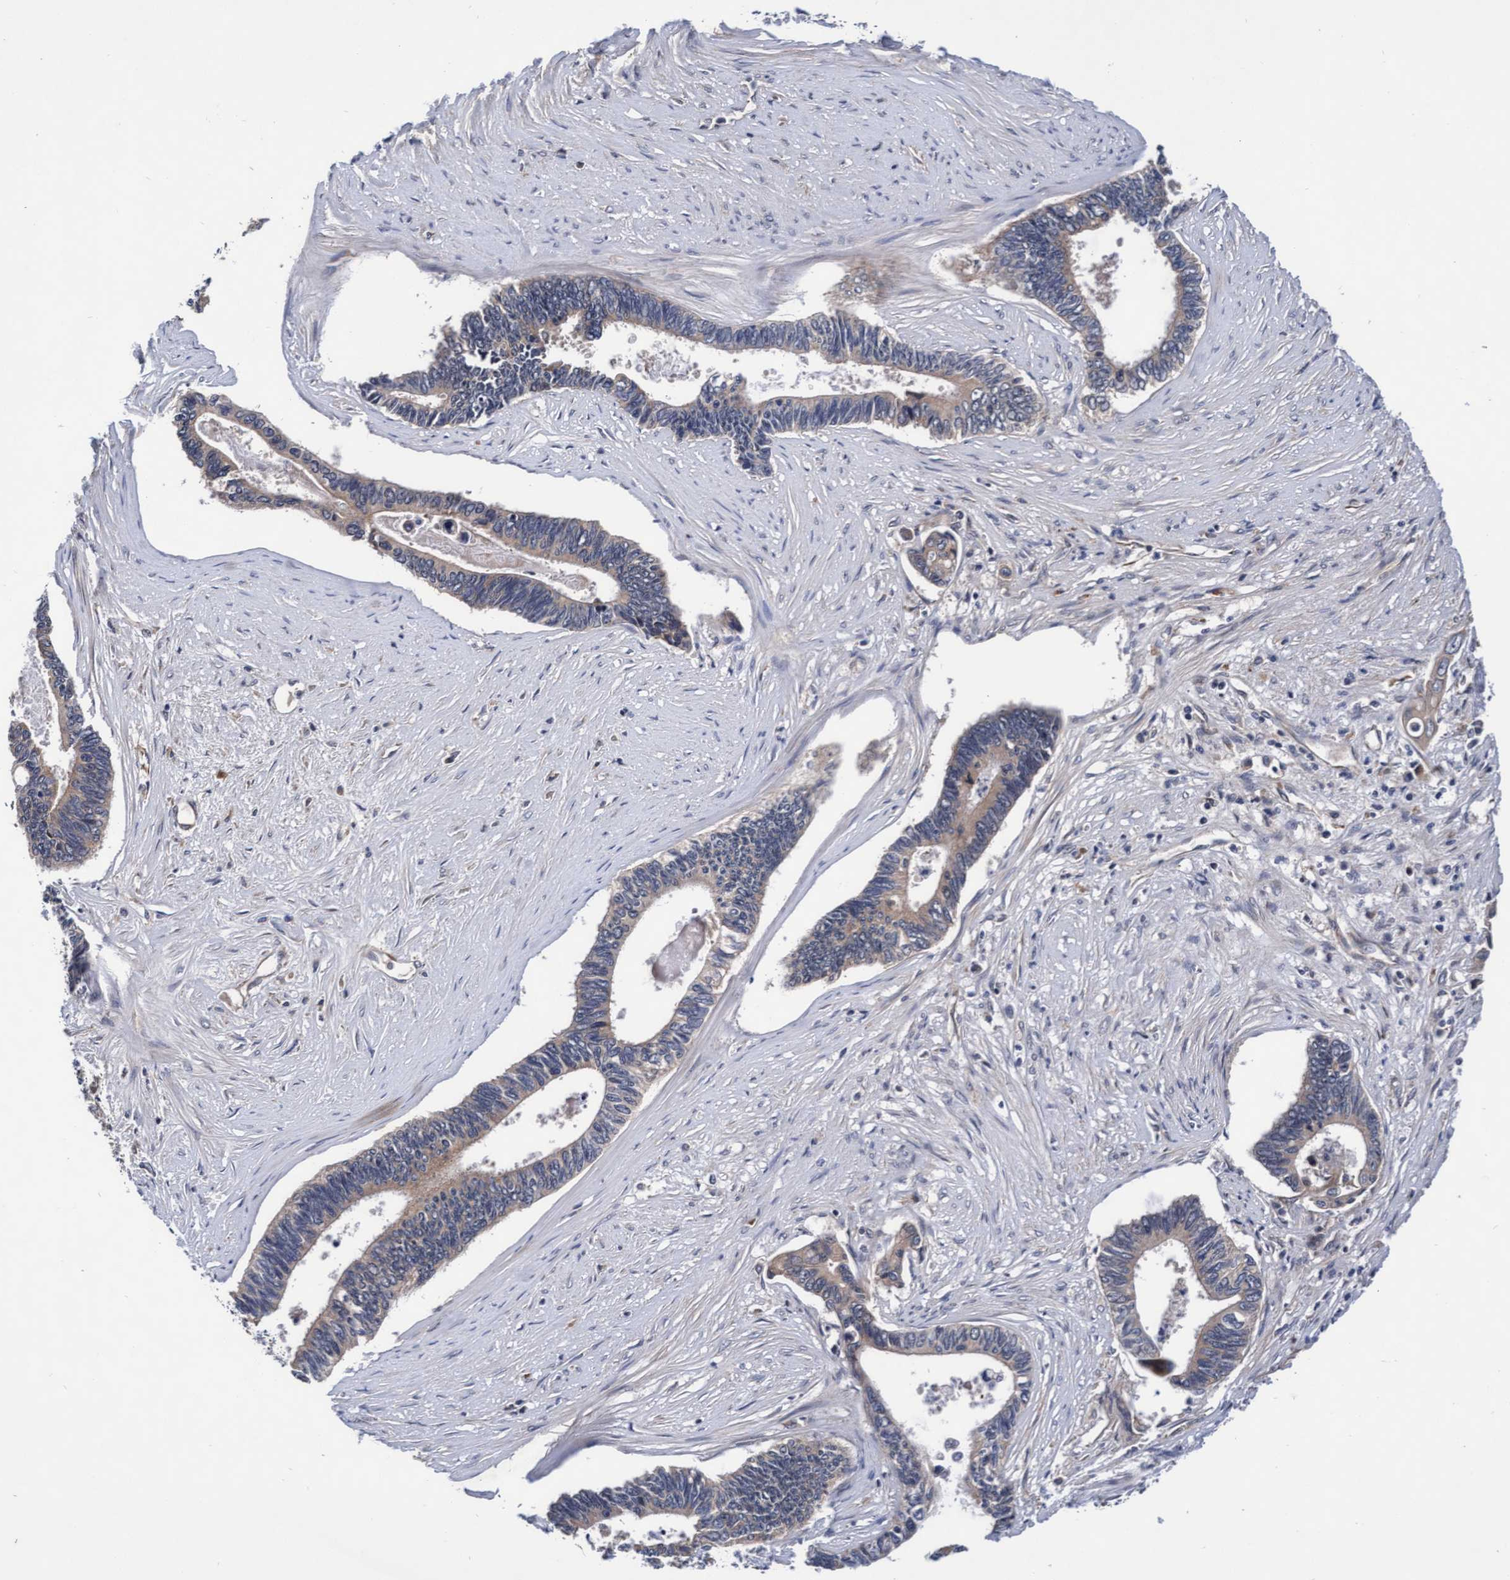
{"staining": {"intensity": "moderate", "quantity": ">75%", "location": "cytoplasmic/membranous"}, "tissue": "pancreatic cancer", "cell_type": "Tumor cells", "image_type": "cancer", "snomed": [{"axis": "morphology", "description": "Adenocarcinoma, NOS"}, {"axis": "topography", "description": "Pancreas"}], "caption": "Human pancreatic cancer stained with a brown dye reveals moderate cytoplasmic/membranous positive positivity in approximately >75% of tumor cells.", "gene": "EFCAB13", "patient": {"sex": "female", "age": 70}}